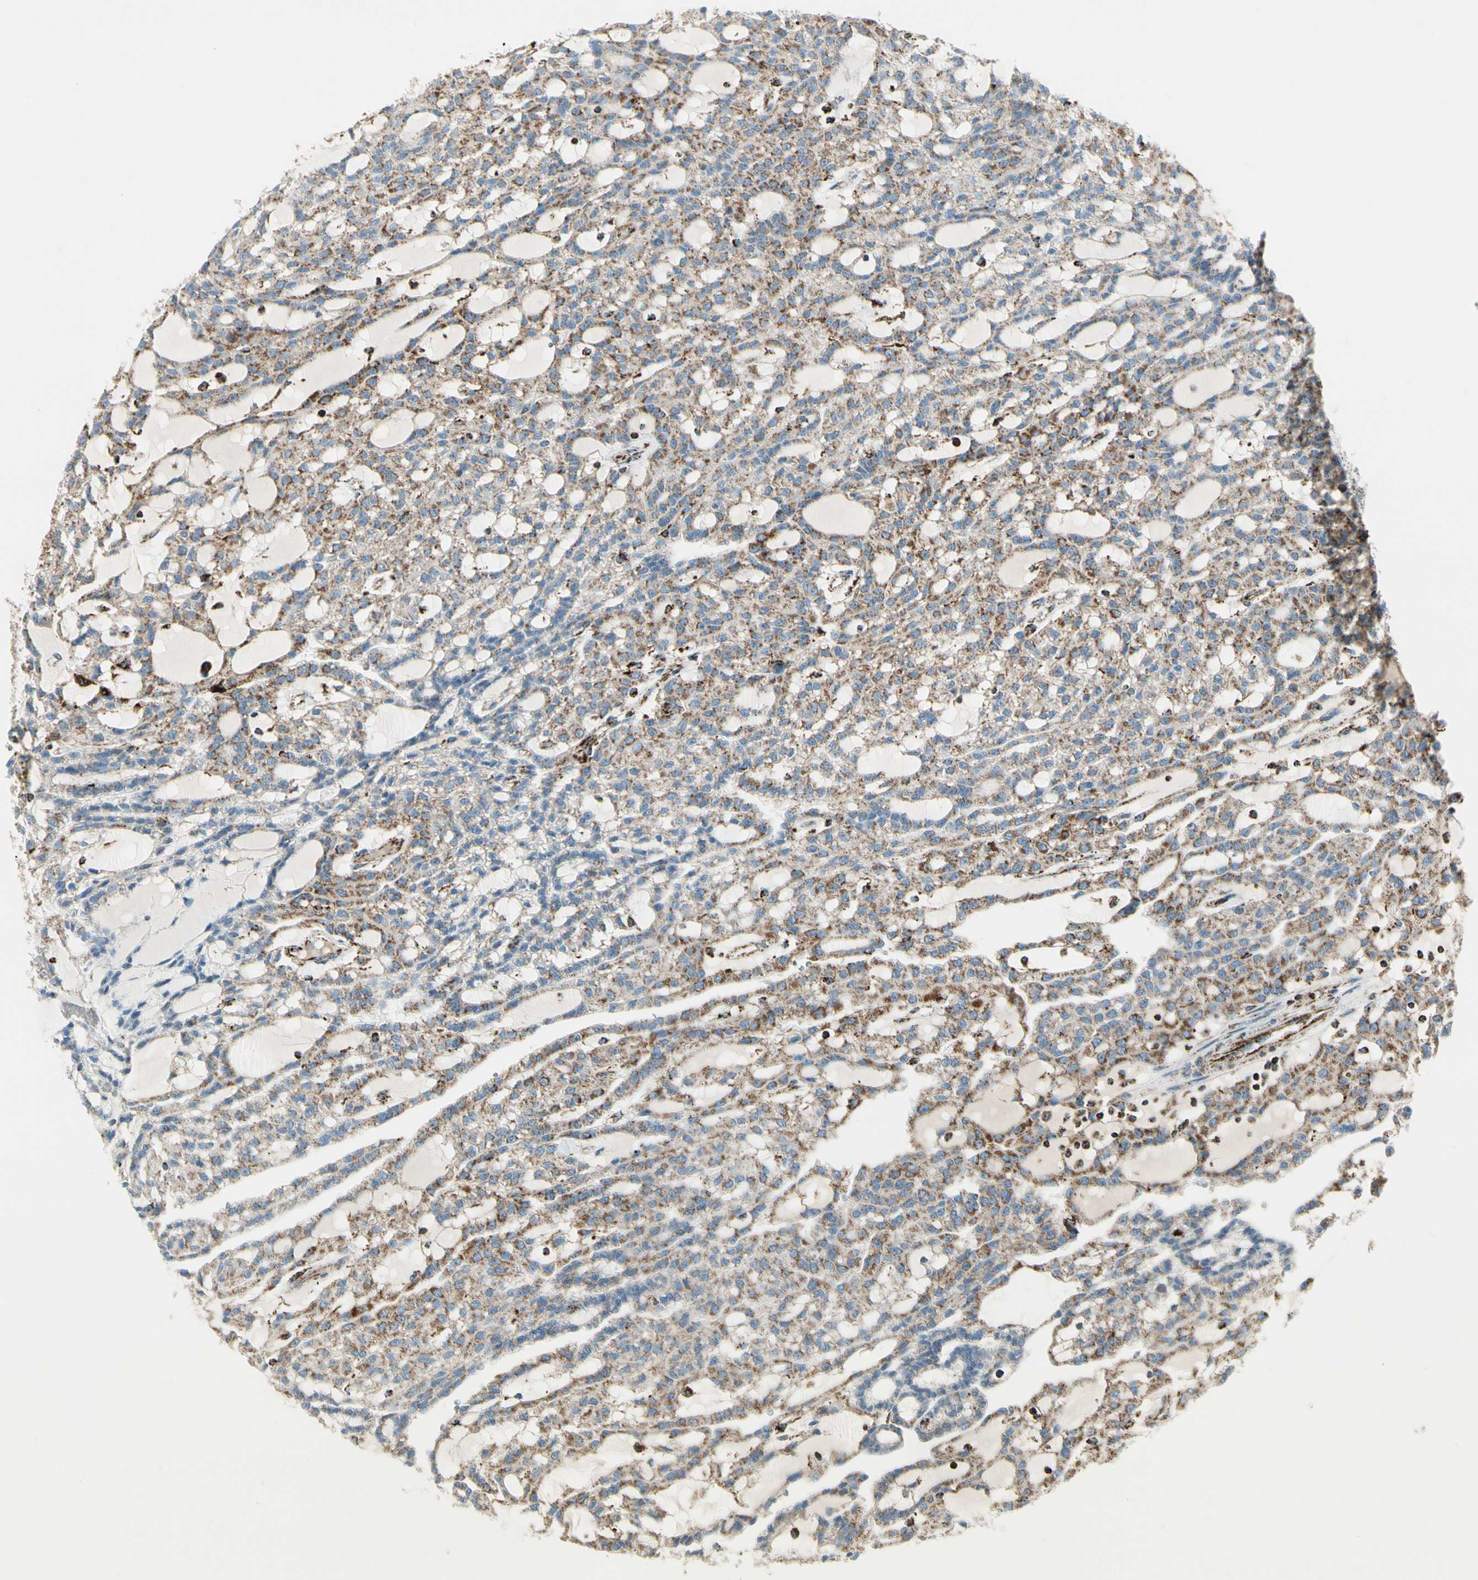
{"staining": {"intensity": "moderate", "quantity": ">75%", "location": "cytoplasmic/membranous"}, "tissue": "renal cancer", "cell_type": "Tumor cells", "image_type": "cancer", "snomed": [{"axis": "morphology", "description": "Adenocarcinoma, NOS"}, {"axis": "topography", "description": "Kidney"}], "caption": "Protein expression analysis of human renal adenocarcinoma reveals moderate cytoplasmic/membranous staining in approximately >75% of tumor cells. (Brightfield microscopy of DAB IHC at high magnification).", "gene": "ME2", "patient": {"sex": "male", "age": 63}}